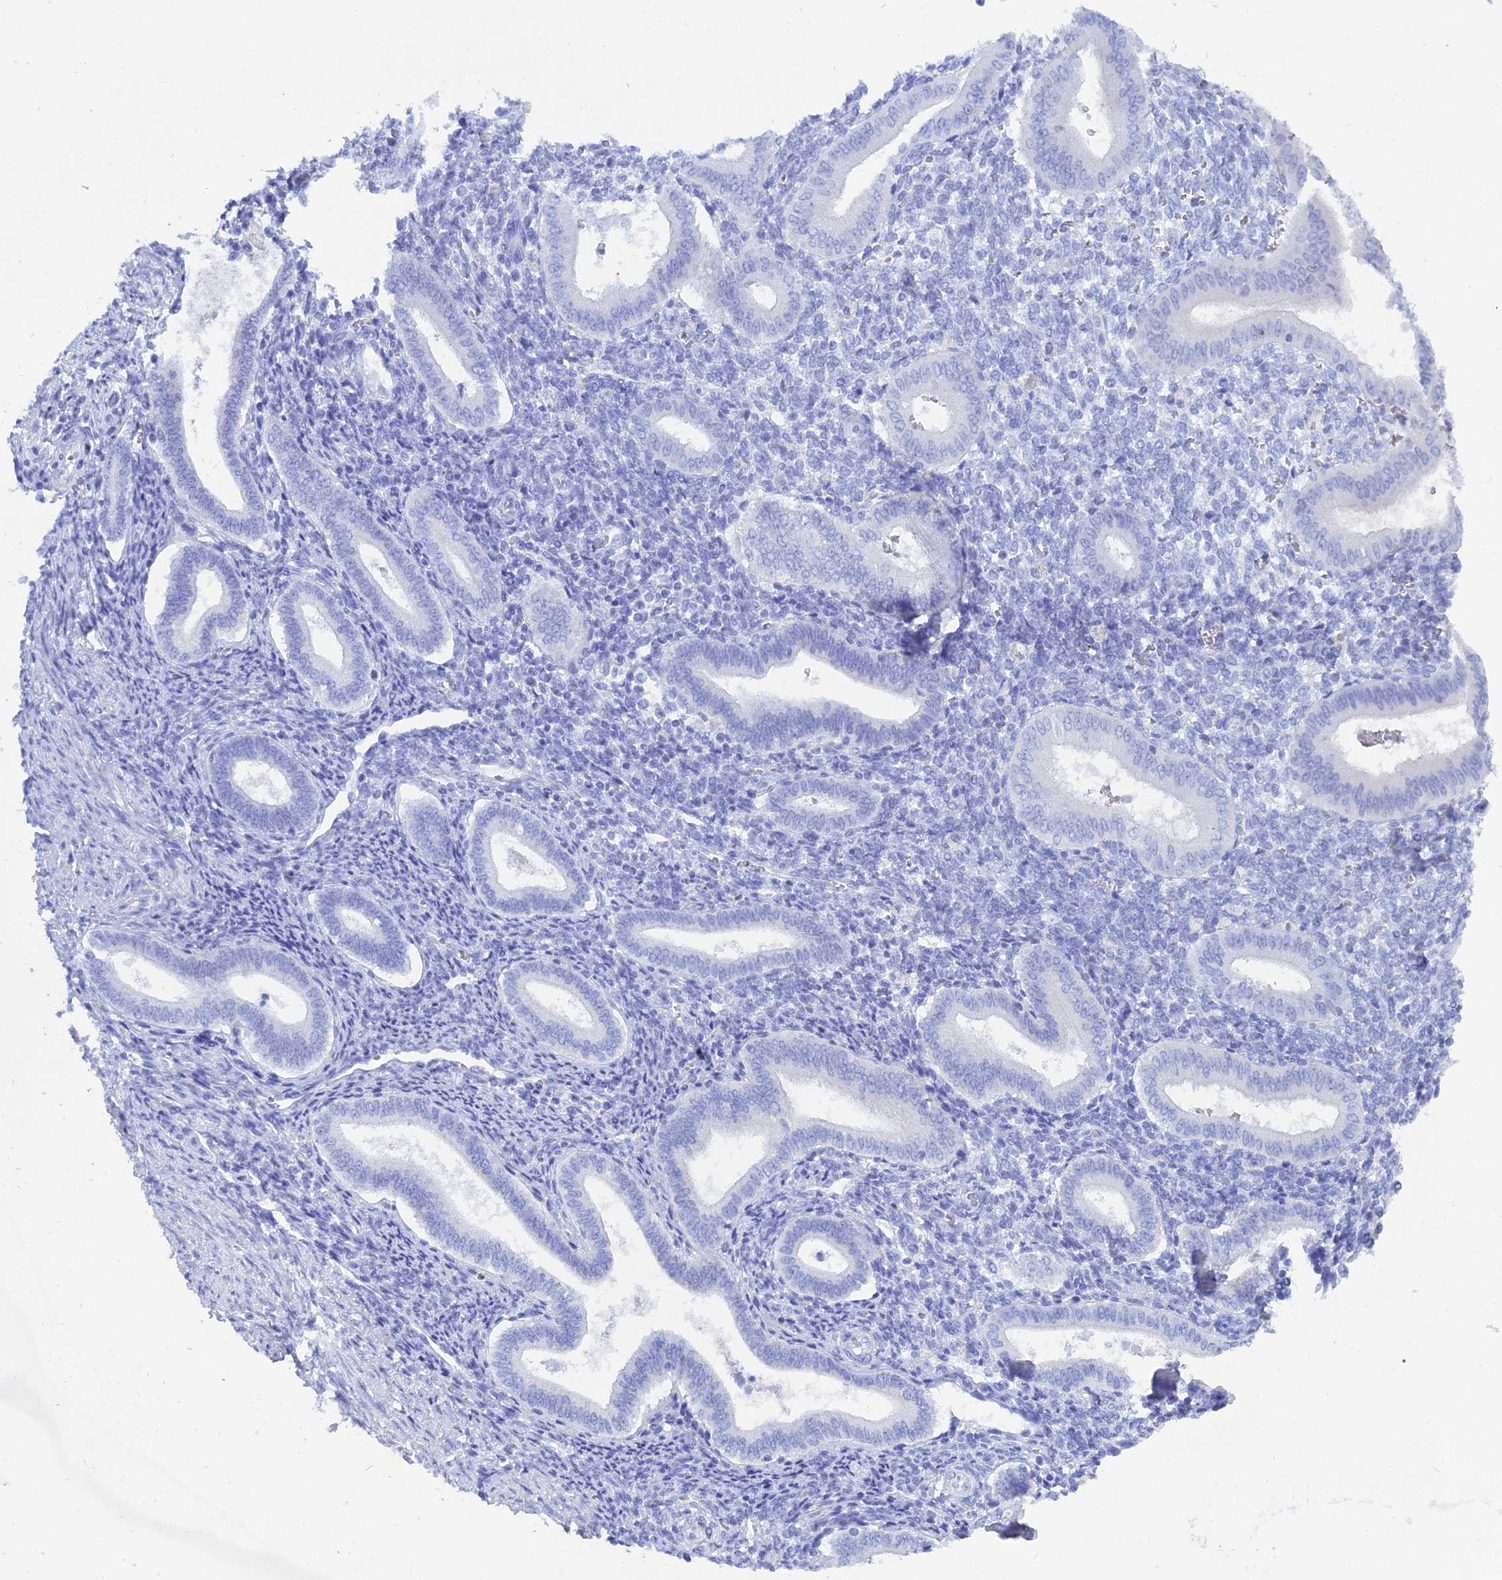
{"staining": {"intensity": "negative", "quantity": "none", "location": "none"}, "tissue": "endometrium", "cell_type": "Cells in endometrial stroma", "image_type": "normal", "snomed": [{"axis": "morphology", "description": "Normal tissue, NOS"}, {"axis": "topography", "description": "Endometrium"}], "caption": "This is an immunohistochemistry image of normal endometrium. There is no staining in cells in endometrial stroma.", "gene": "REG1A", "patient": {"sex": "female", "age": 44}}